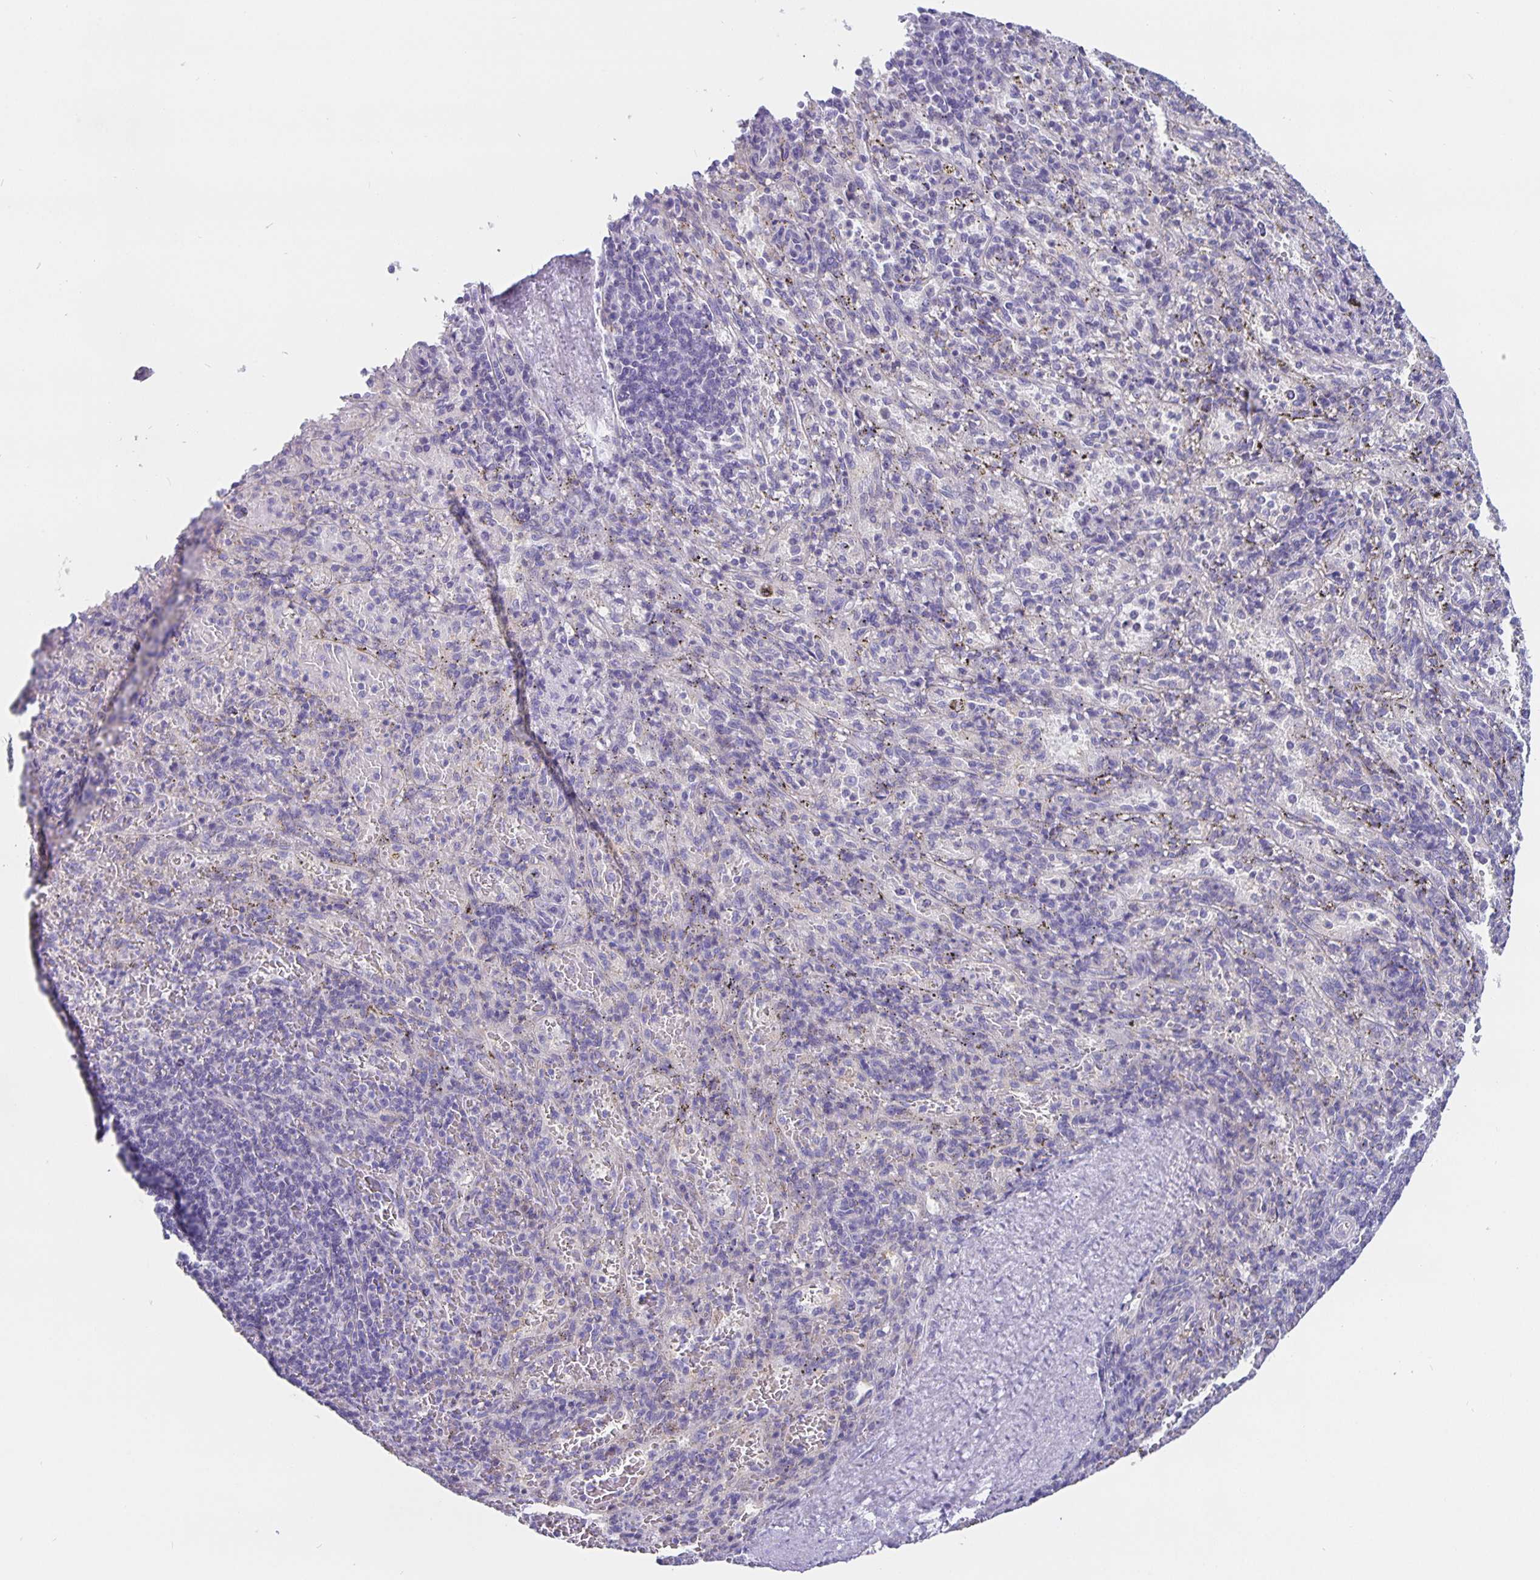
{"staining": {"intensity": "negative", "quantity": "none", "location": "none"}, "tissue": "spleen", "cell_type": "Cells in red pulp", "image_type": "normal", "snomed": [{"axis": "morphology", "description": "Normal tissue, NOS"}, {"axis": "topography", "description": "Spleen"}], "caption": "This is an immunohistochemistry micrograph of normal human spleen. There is no positivity in cells in red pulp.", "gene": "CFAP74", "patient": {"sex": "male", "age": 57}}